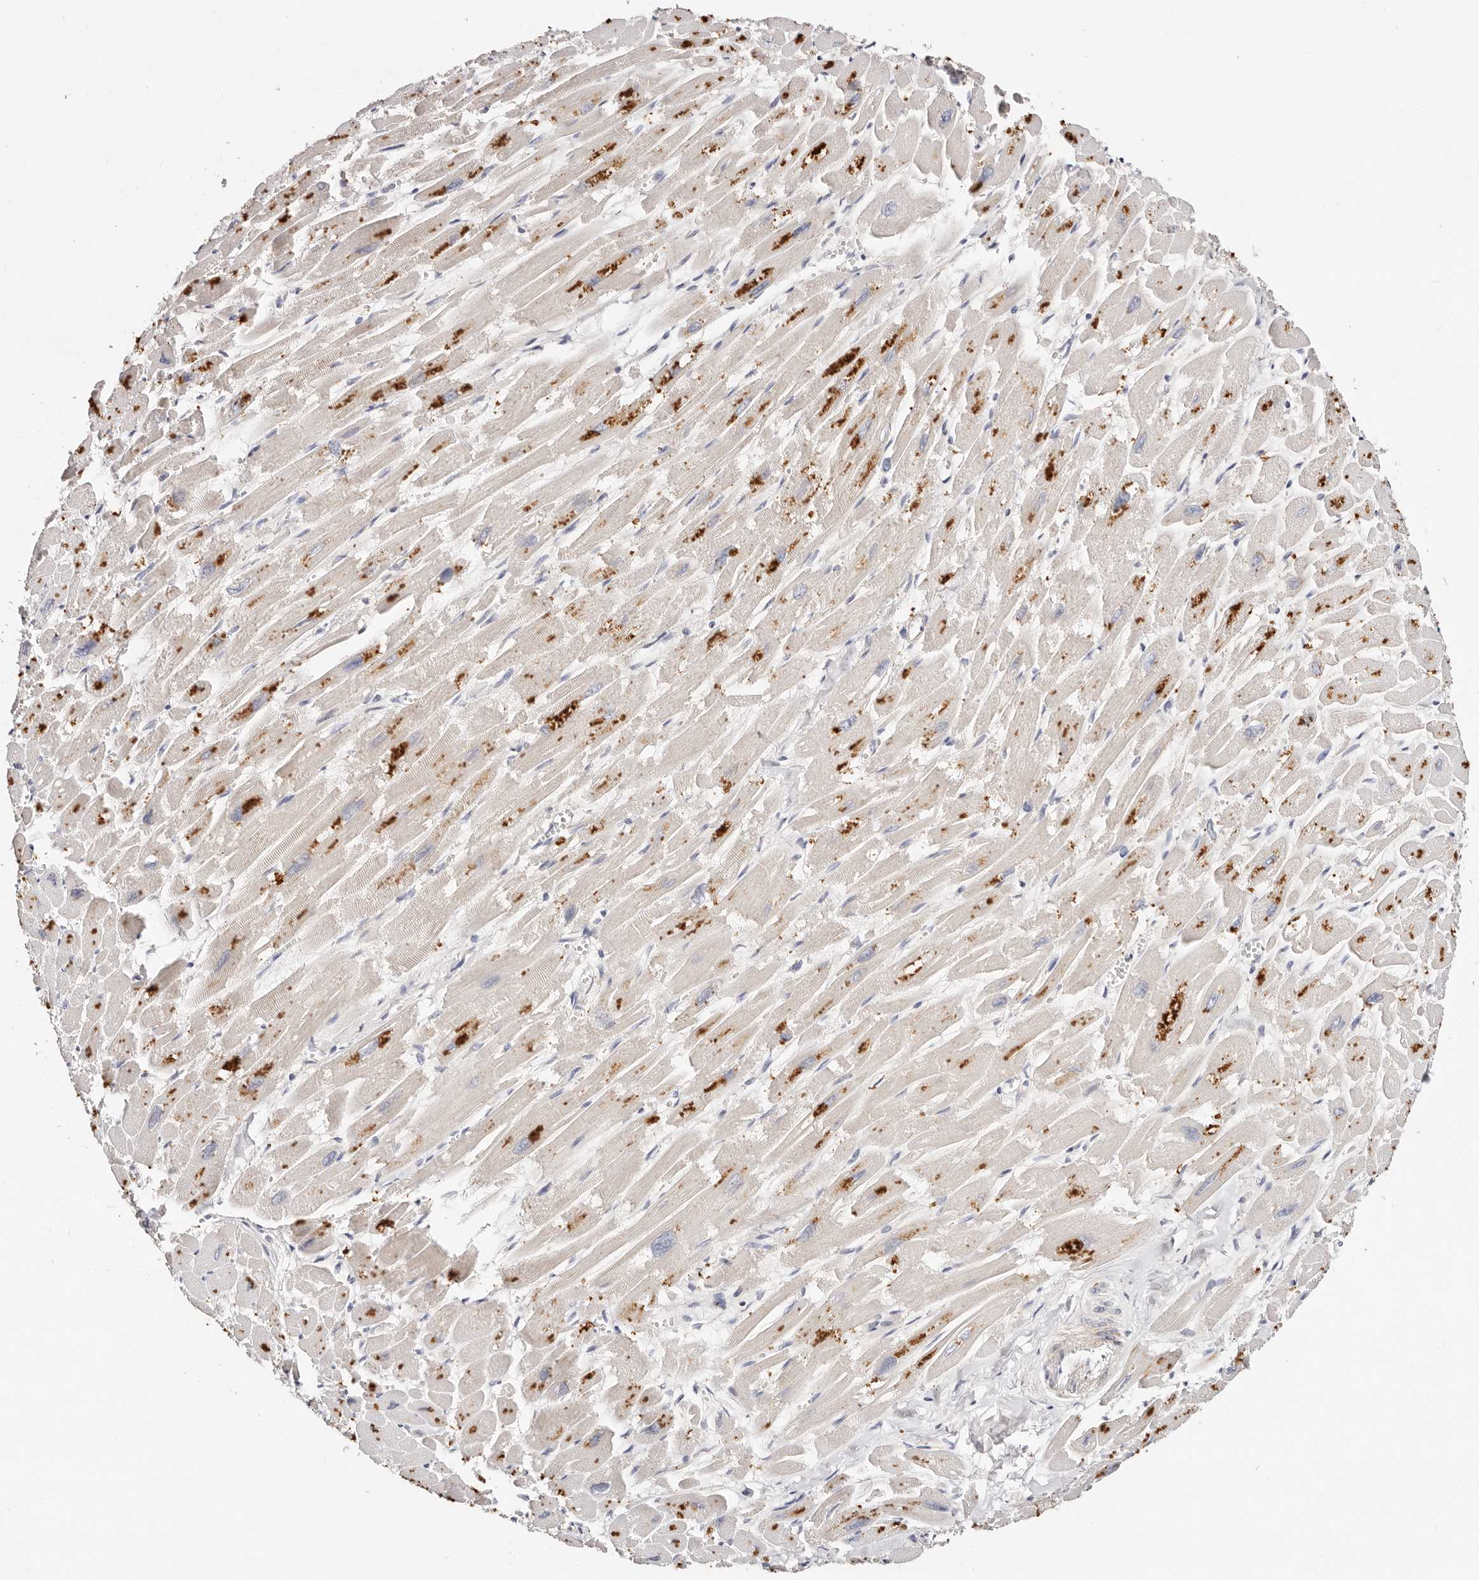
{"staining": {"intensity": "negative", "quantity": "none", "location": "none"}, "tissue": "heart muscle", "cell_type": "Cardiomyocytes", "image_type": "normal", "snomed": [{"axis": "morphology", "description": "Normal tissue, NOS"}, {"axis": "topography", "description": "Heart"}], "caption": "Image shows no protein positivity in cardiomyocytes of unremarkable heart muscle. The staining is performed using DAB (3,3'-diaminobenzidine) brown chromogen with nuclei counter-stained in using hematoxylin.", "gene": "VIPAS39", "patient": {"sex": "male", "age": 54}}